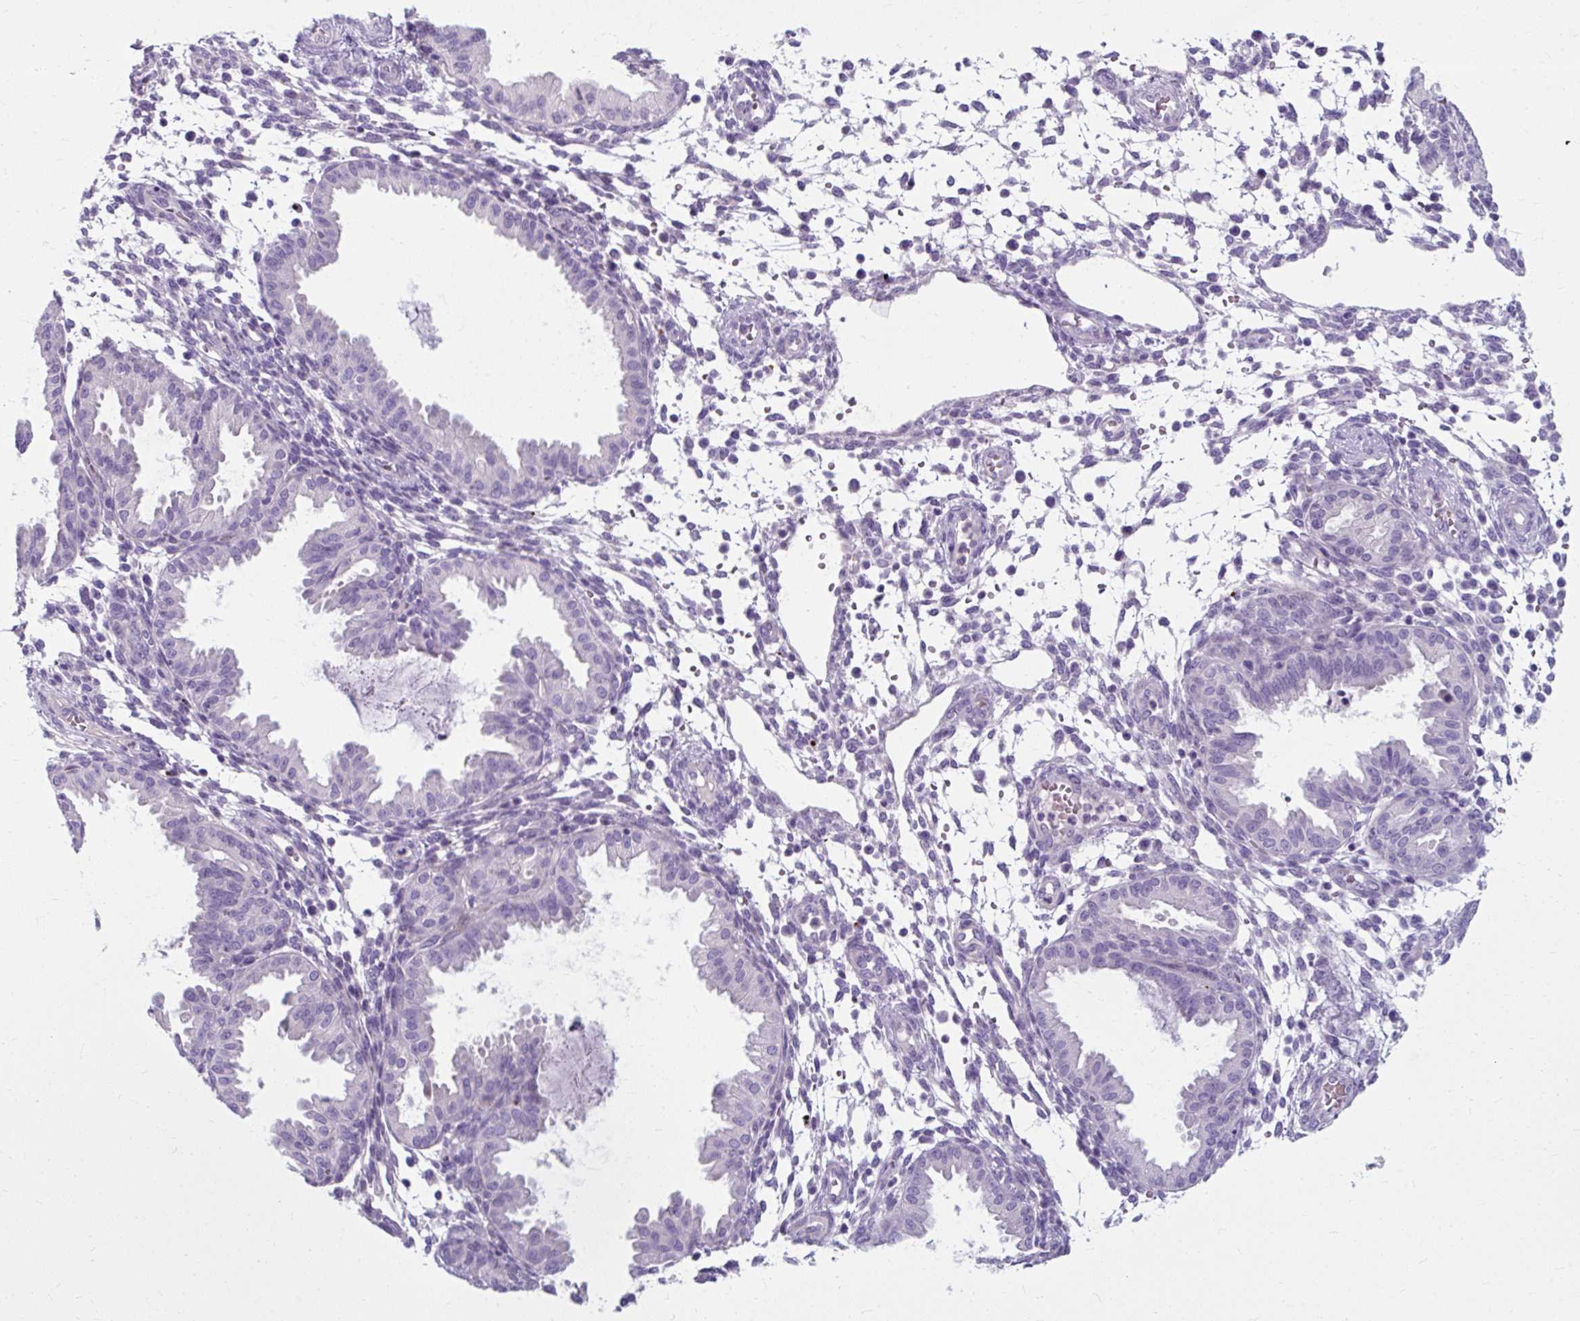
{"staining": {"intensity": "negative", "quantity": "none", "location": "none"}, "tissue": "endometrium", "cell_type": "Cells in endometrial stroma", "image_type": "normal", "snomed": [{"axis": "morphology", "description": "Normal tissue, NOS"}, {"axis": "topography", "description": "Endometrium"}], "caption": "High power microscopy histopathology image of an IHC histopathology image of normal endometrium, revealing no significant expression in cells in endometrial stroma.", "gene": "ZNF555", "patient": {"sex": "female", "age": 33}}